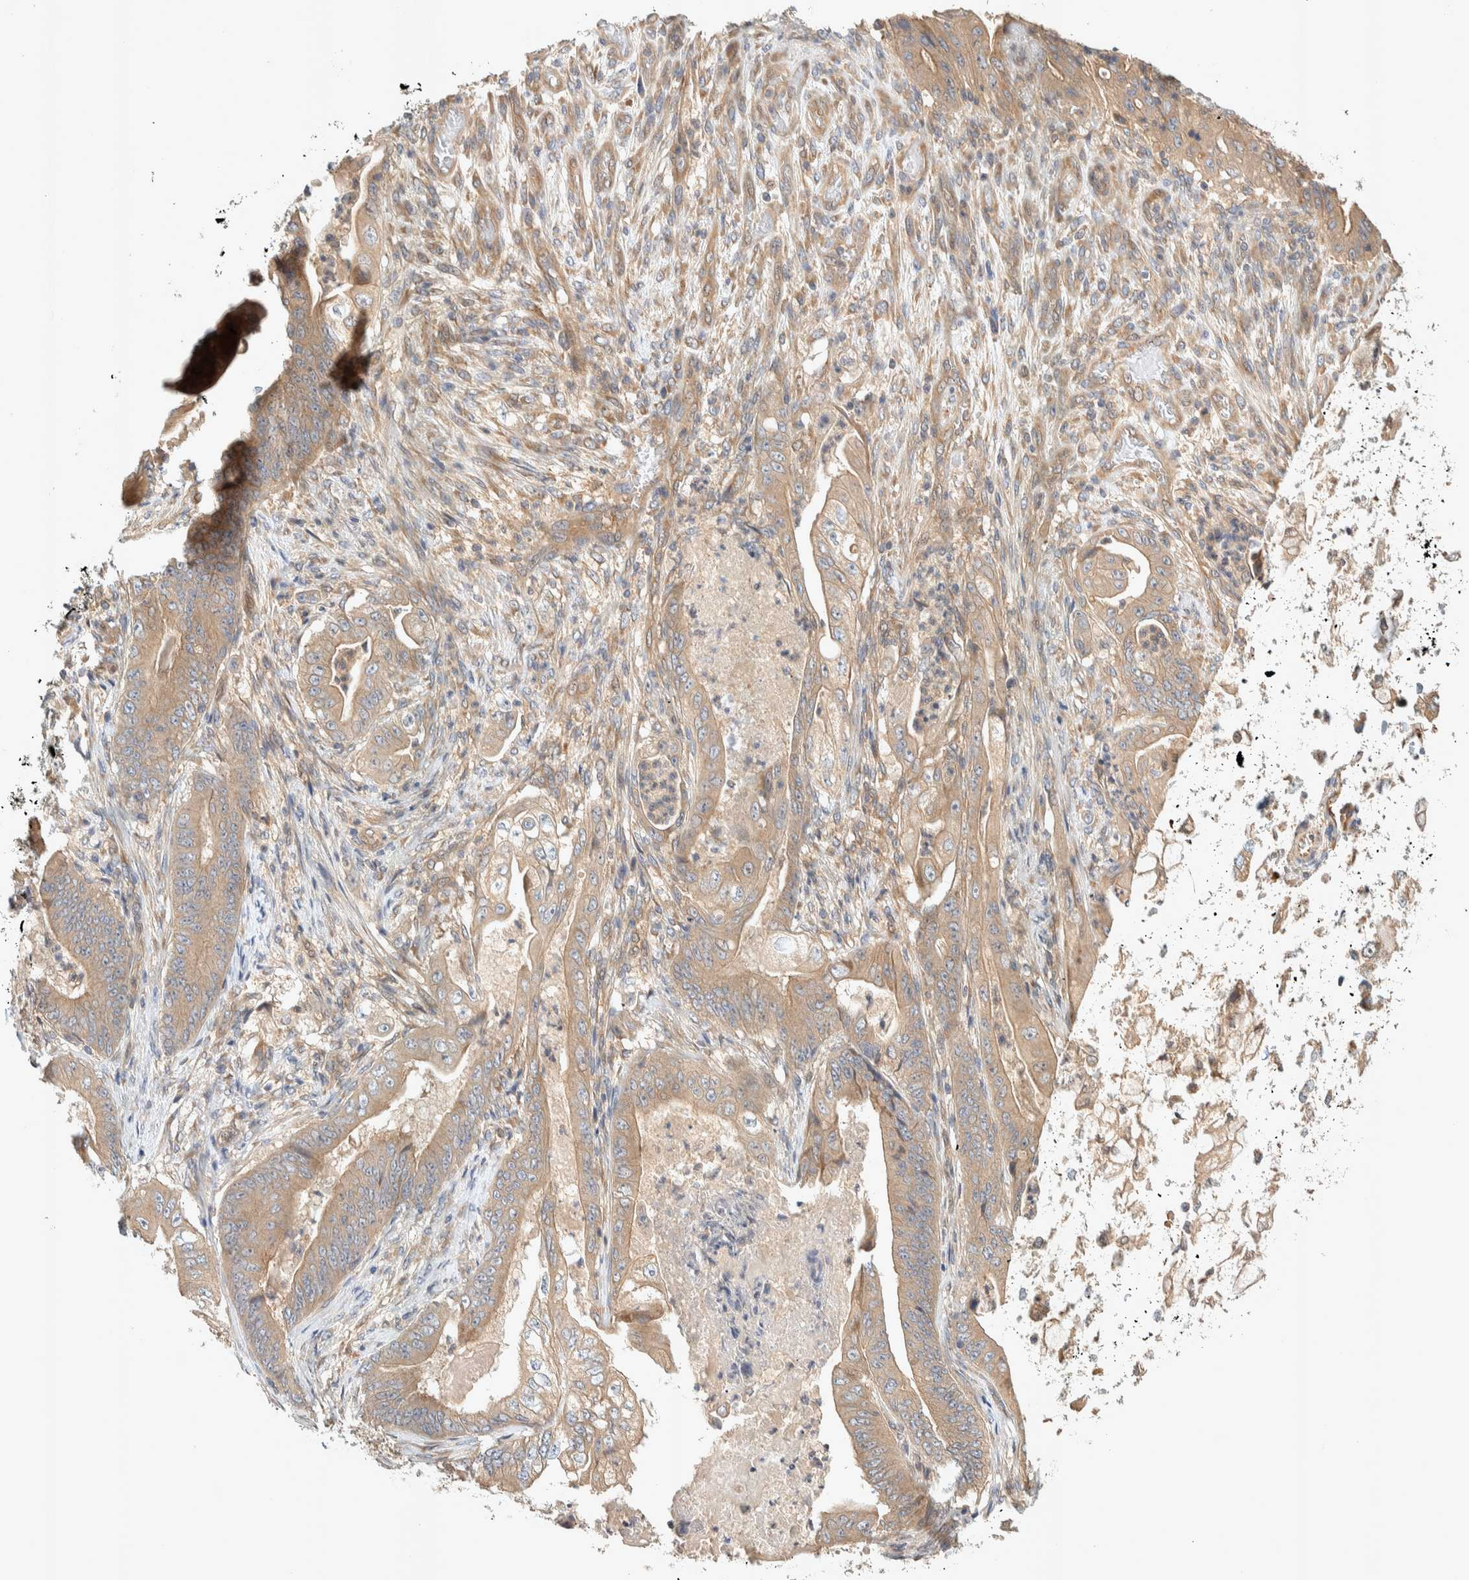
{"staining": {"intensity": "weak", "quantity": ">75%", "location": "cytoplasmic/membranous"}, "tissue": "stomach cancer", "cell_type": "Tumor cells", "image_type": "cancer", "snomed": [{"axis": "morphology", "description": "Normal tissue, NOS"}, {"axis": "morphology", "description": "Adenocarcinoma, NOS"}, {"axis": "topography", "description": "Stomach"}], "caption": "About >75% of tumor cells in stomach adenocarcinoma display weak cytoplasmic/membranous protein positivity as visualized by brown immunohistochemical staining.", "gene": "PXK", "patient": {"sex": "male", "age": 62}}